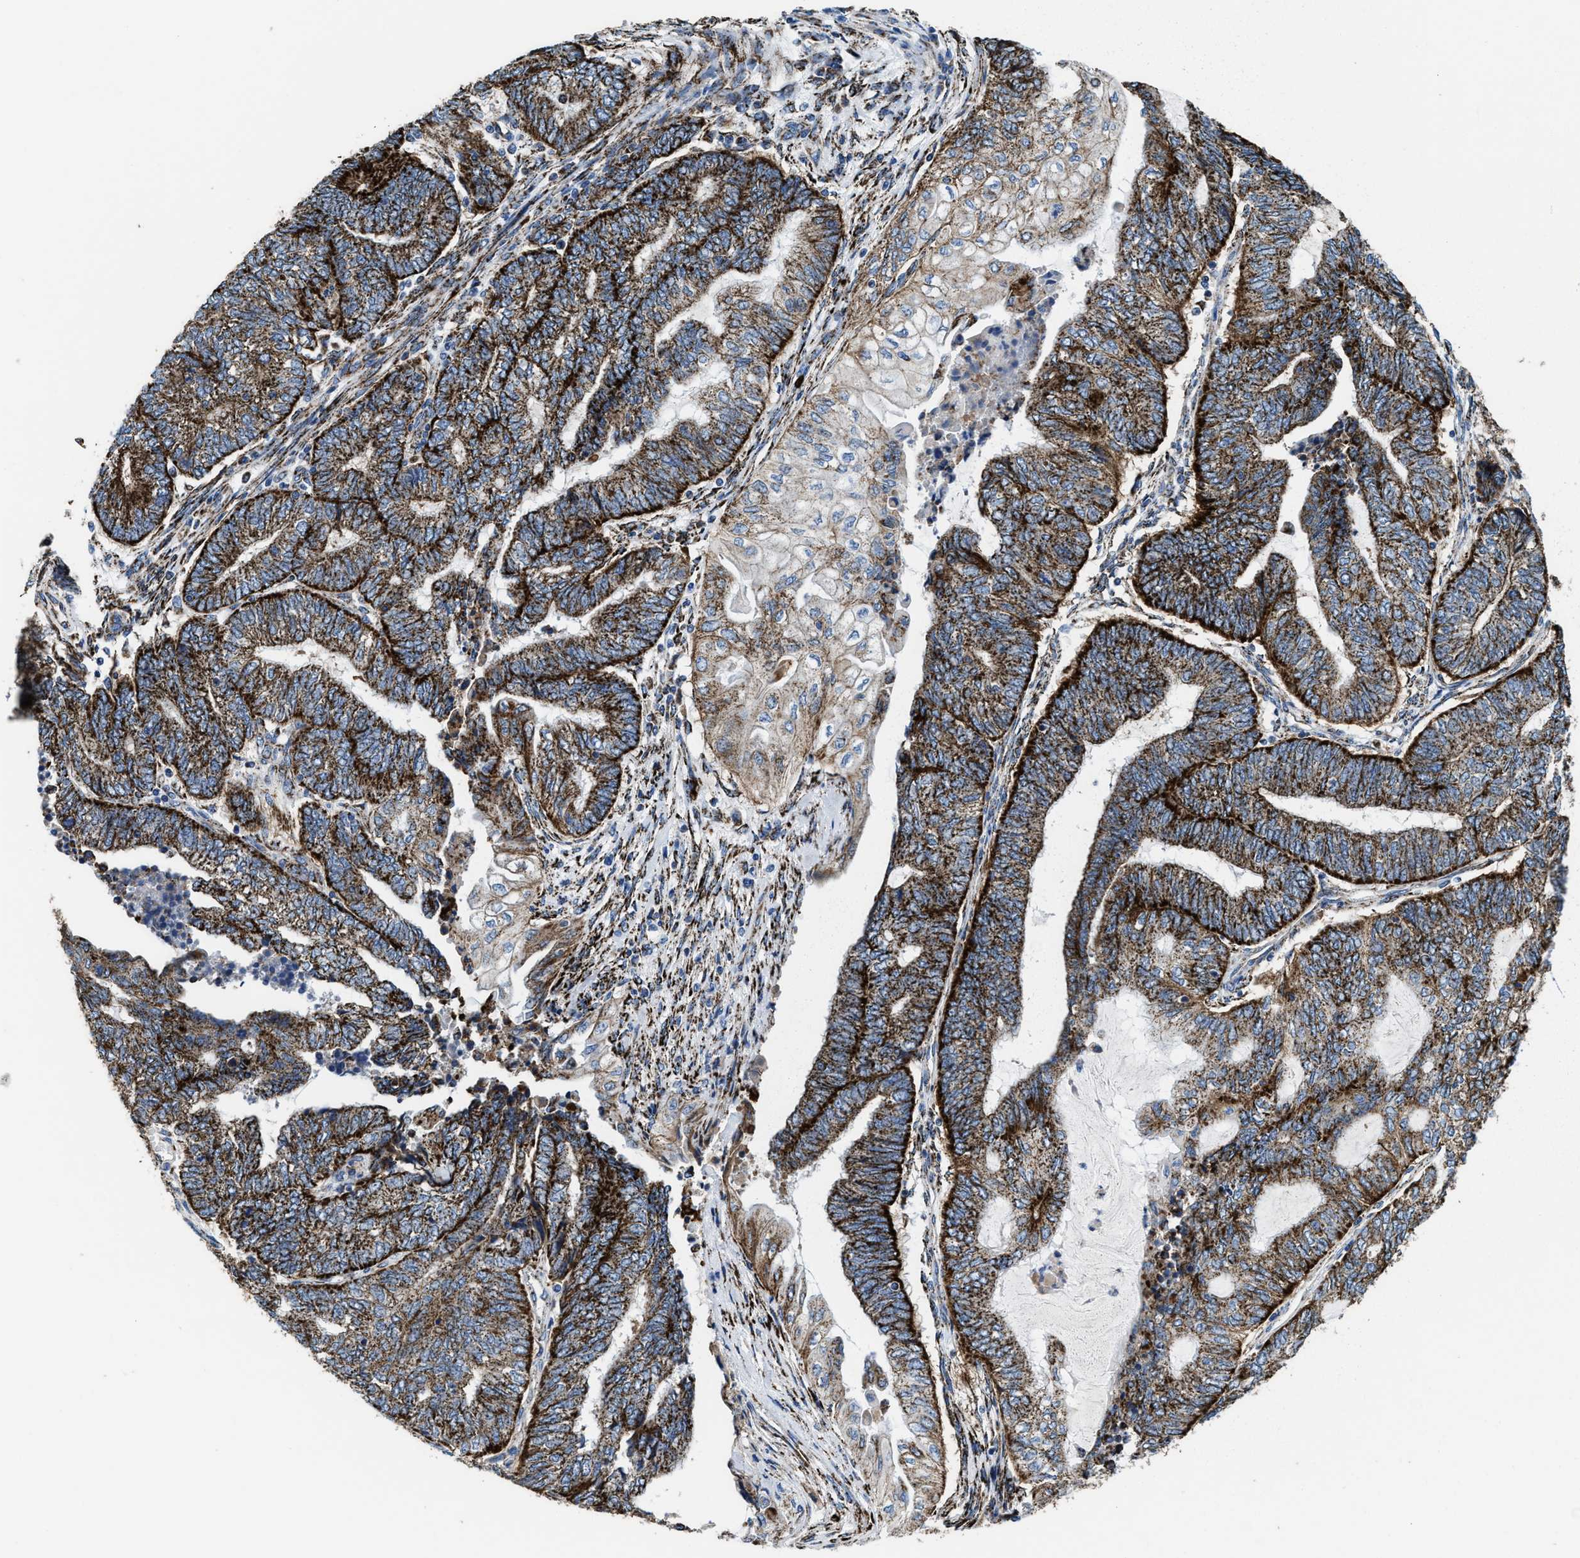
{"staining": {"intensity": "strong", "quantity": ">75%", "location": "cytoplasmic/membranous"}, "tissue": "endometrial cancer", "cell_type": "Tumor cells", "image_type": "cancer", "snomed": [{"axis": "morphology", "description": "Adenocarcinoma, NOS"}, {"axis": "topography", "description": "Uterus"}, {"axis": "topography", "description": "Endometrium"}], "caption": "Brown immunohistochemical staining in human adenocarcinoma (endometrial) displays strong cytoplasmic/membranous staining in approximately >75% of tumor cells.", "gene": "ALDH1B1", "patient": {"sex": "female", "age": 70}}